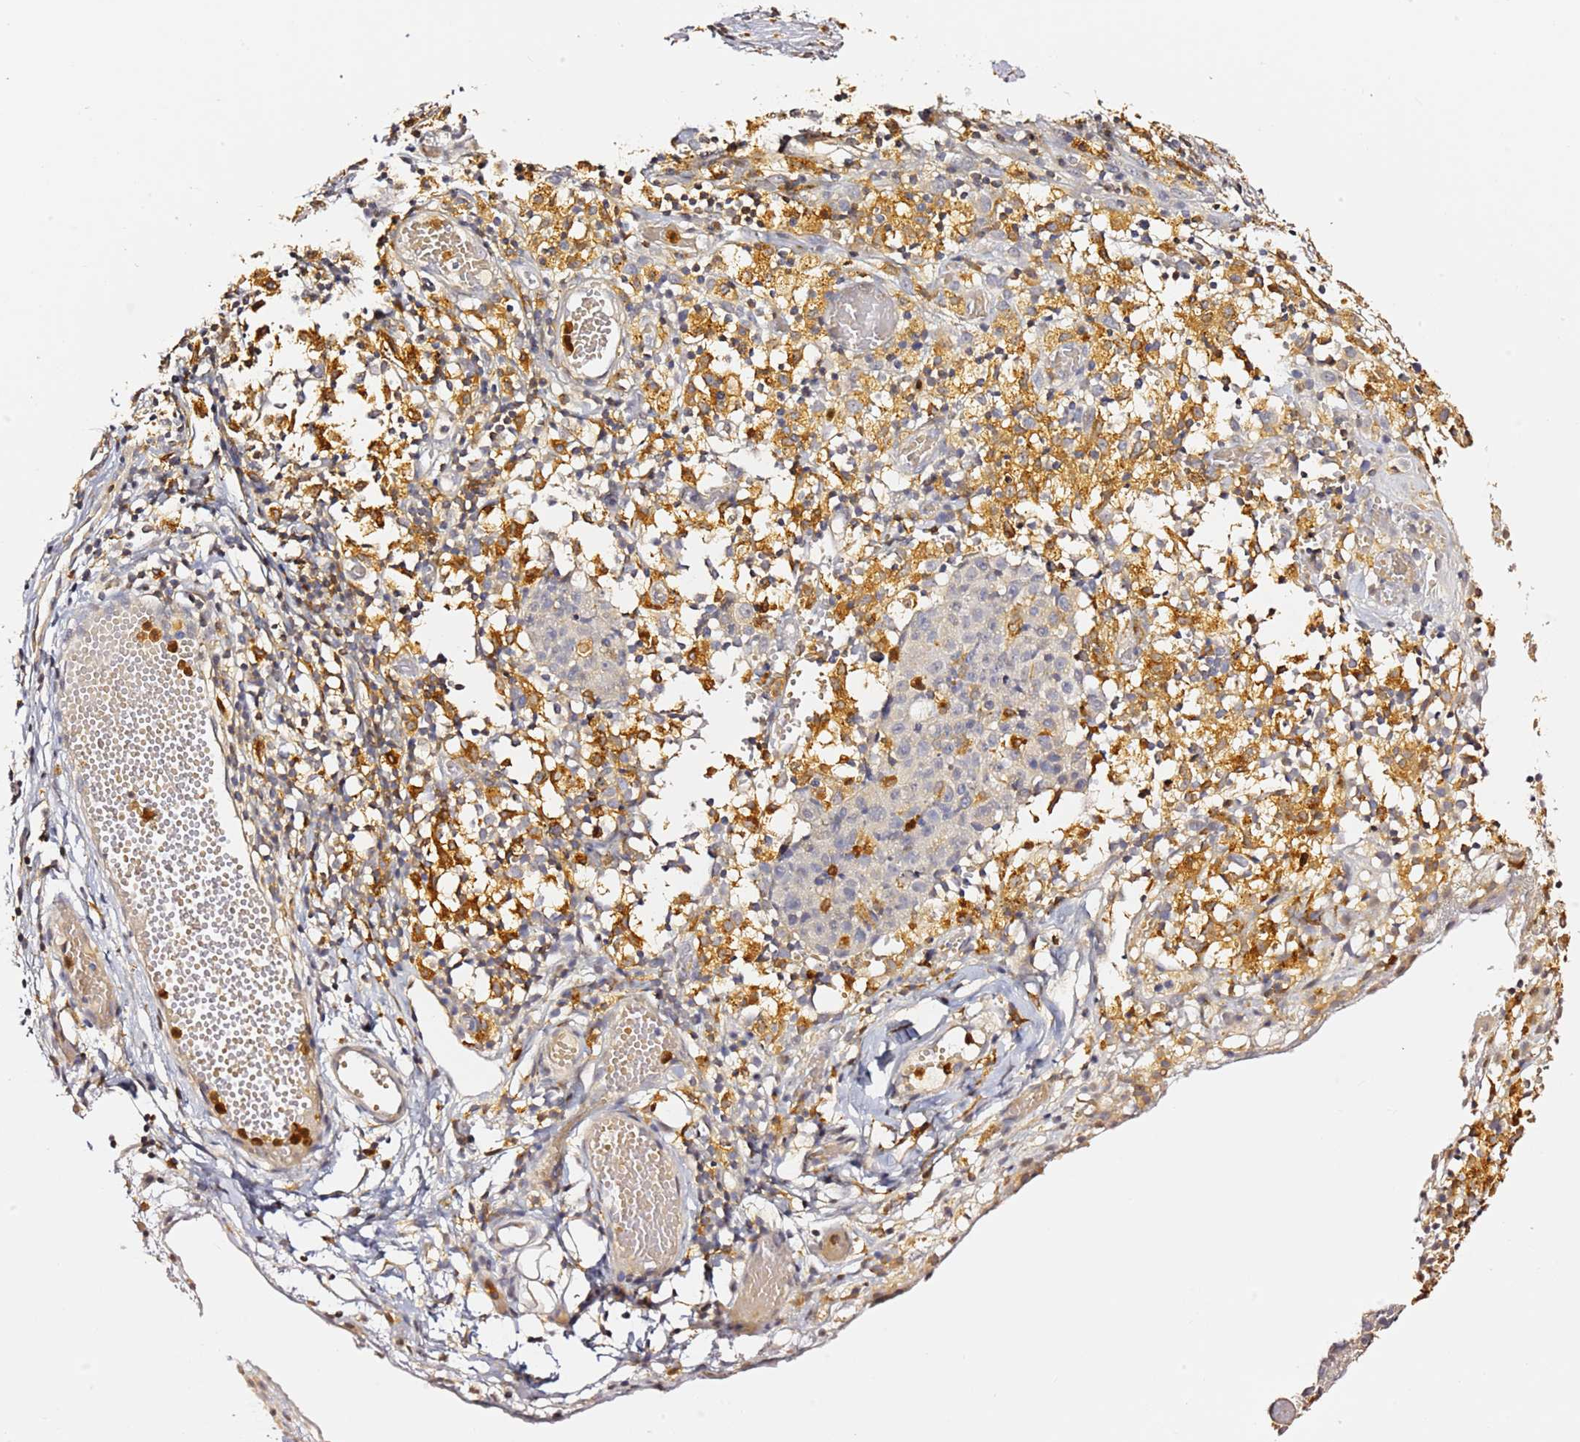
{"staining": {"intensity": "negative", "quantity": "none", "location": "none"}, "tissue": "ovarian cancer", "cell_type": "Tumor cells", "image_type": "cancer", "snomed": [{"axis": "morphology", "description": "Carcinoma, endometroid"}, {"axis": "topography", "description": "Ovary"}], "caption": "Micrograph shows no significant protein positivity in tumor cells of ovarian endometroid carcinoma.", "gene": "IL4I1", "patient": {"sex": "female", "age": 42}}